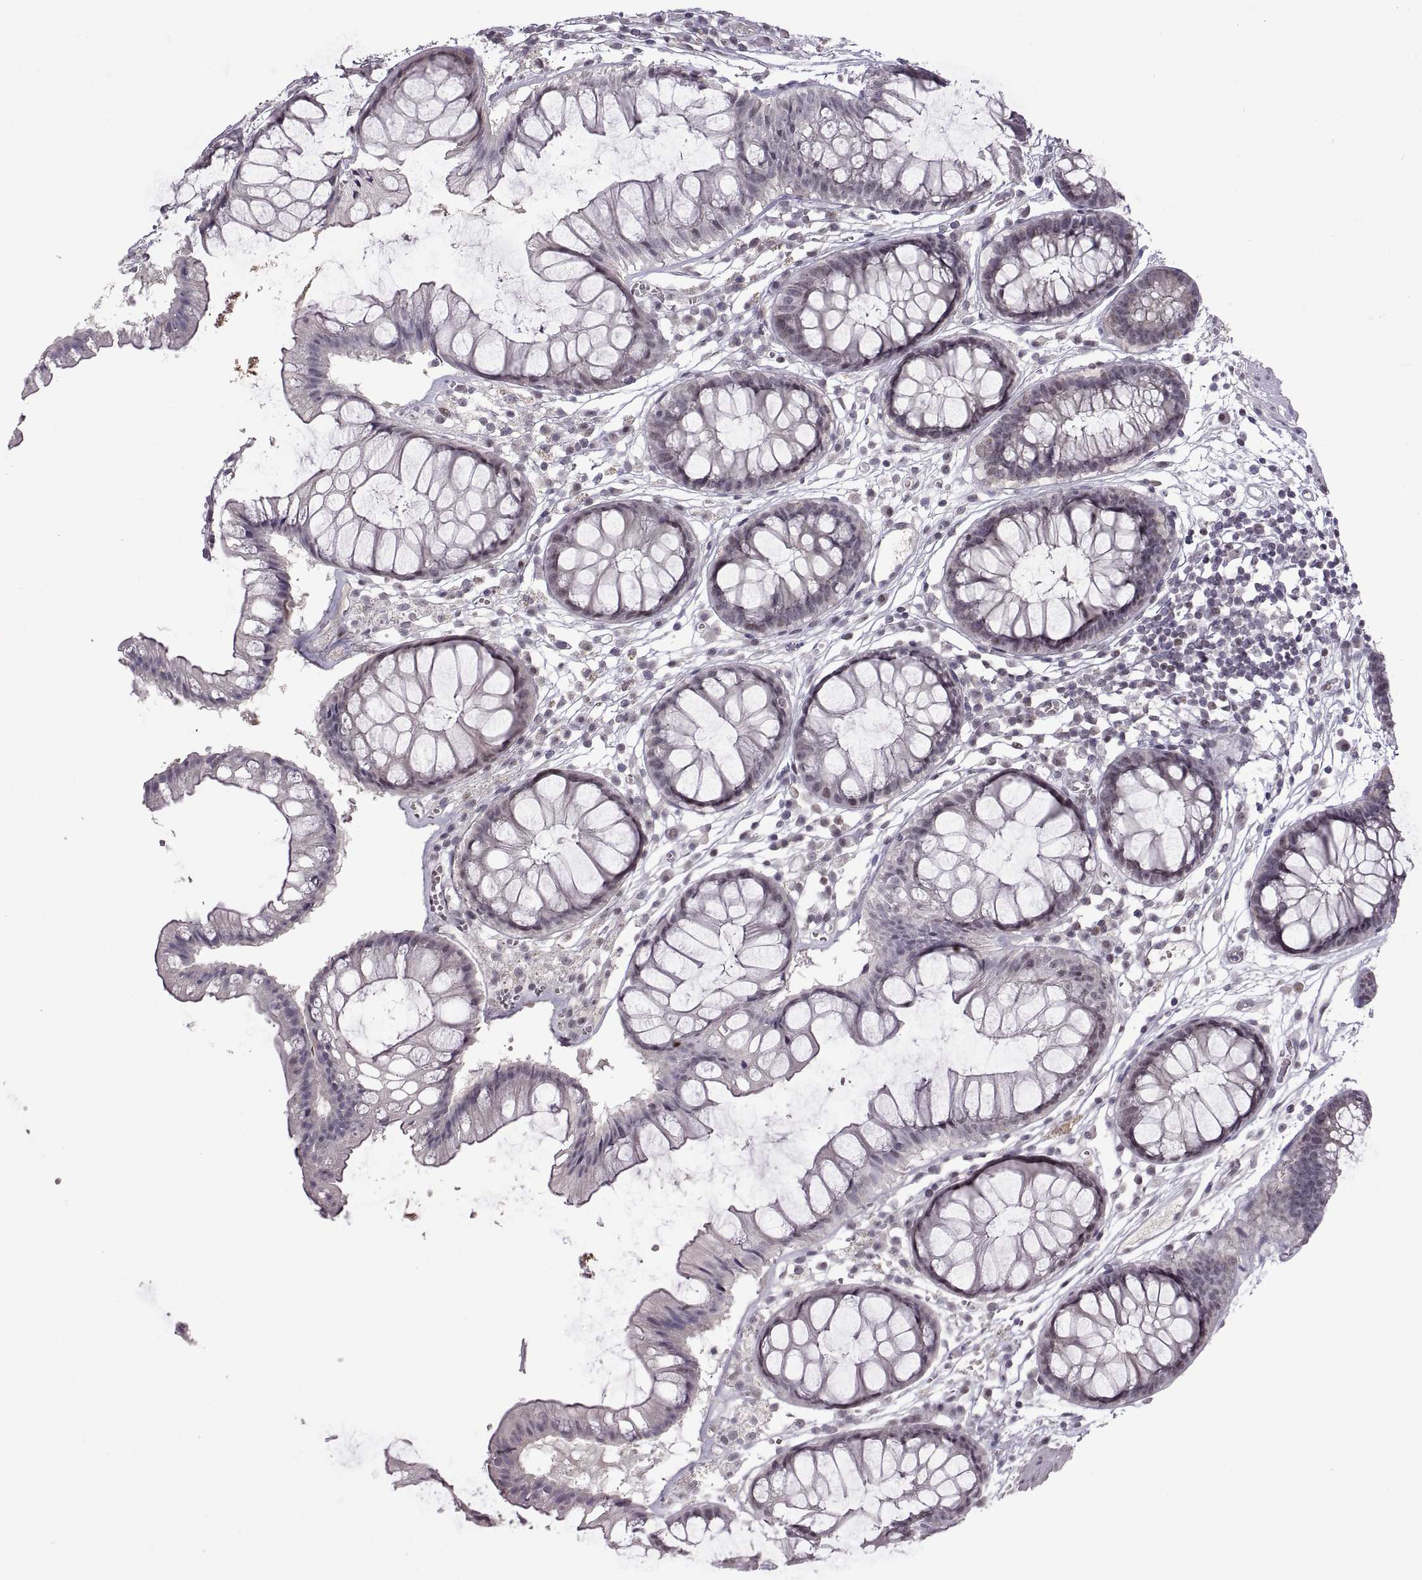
{"staining": {"intensity": "negative", "quantity": "none", "location": "none"}, "tissue": "colon", "cell_type": "Endothelial cells", "image_type": "normal", "snomed": [{"axis": "morphology", "description": "Normal tissue, NOS"}, {"axis": "morphology", "description": "Adenocarcinoma, NOS"}, {"axis": "topography", "description": "Colon"}], "caption": "This is a micrograph of IHC staining of normal colon, which shows no positivity in endothelial cells. (Immunohistochemistry (ihc), brightfield microscopy, high magnification).", "gene": "NEK2", "patient": {"sex": "male", "age": 65}}